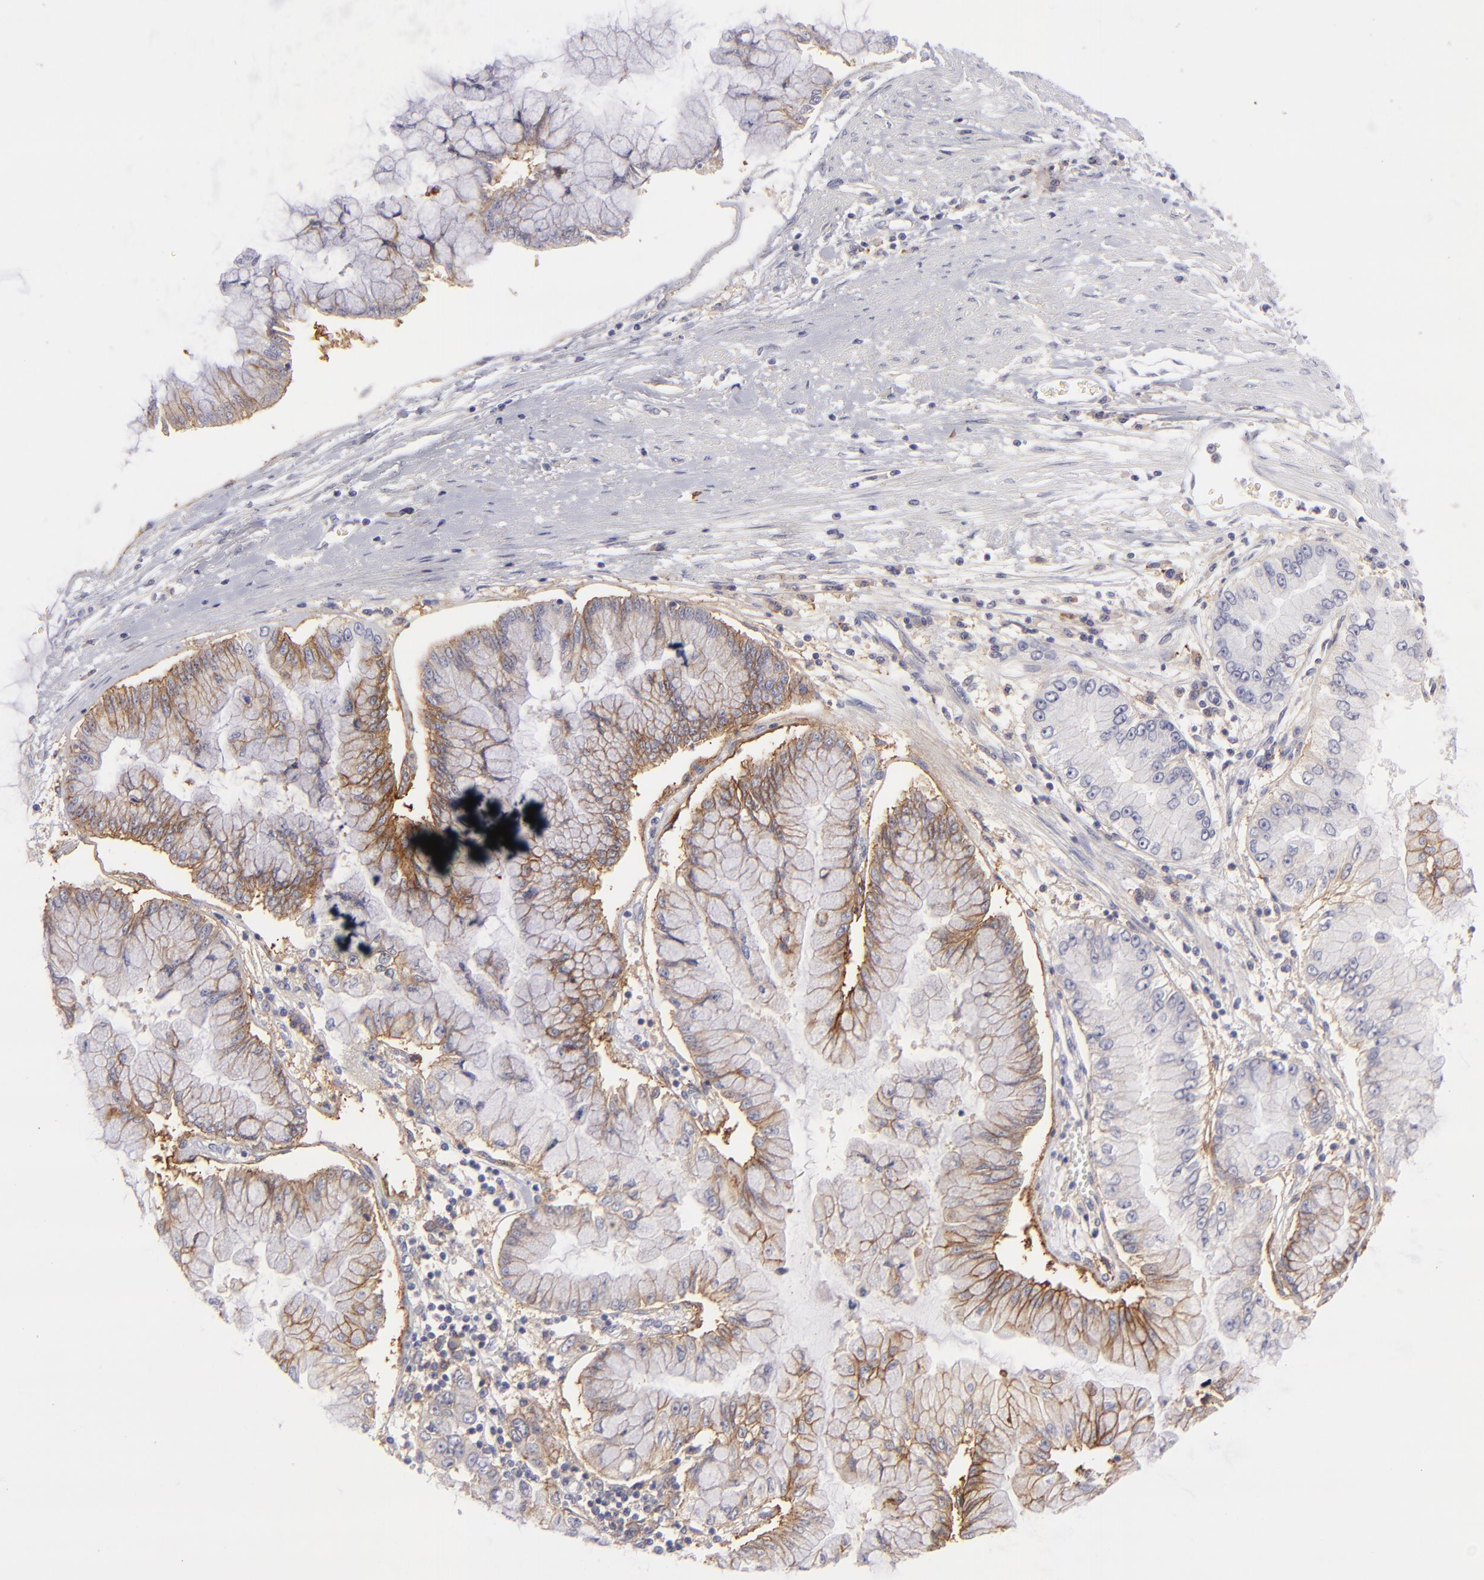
{"staining": {"intensity": "strong", "quantity": "<25%", "location": "cytoplasmic/membranous"}, "tissue": "liver cancer", "cell_type": "Tumor cells", "image_type": "cancer", "snomed": [{"axis": "morphology", "description": "Cholangiocarcinoma"}, {"axis": "topography", "description": "Liver"}], "caption": "This image exhibits immunohistochemistry staining of liver cancer (cholangiocarcinoma), with medium strong cytoplasmic/membranous expression in about <25% of tumor cells.", "gene": "BSG", "patient": {"sex": "female", "age": 79}}